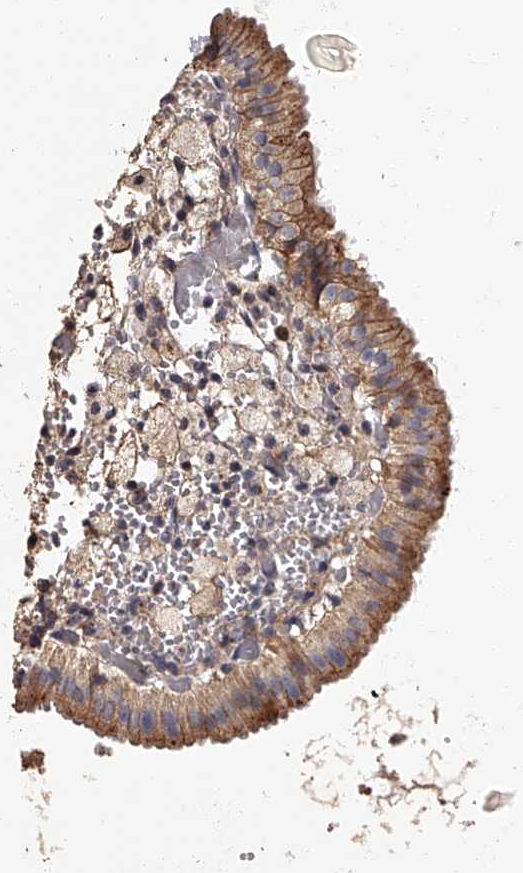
{"staining": {"intensity": "moderate", "quantity": ">75%", "location": "cytoplasmic/membranous"}, "tissue": "gallbladder", "cell_type": "Glandular cells", "image_type": "normal", "snomed": [{"axis": "morphology", "description": "Normal tissue, NOS"}, {"axis": "topography", "description": "Gallbladder"}], "caption": "DAB immunohistochemical staining of unremarkable gallbladder reveals moderate cytoplasmic/membranous protein staining in about >75% of glandular cells. The protein is stained brown, and the nuclei are stained in blue (DAB (3,3'-diaminobenzidine) IHC with brightfield microscopy, high magnification).", "gene": "RSC1A1", "patient": {"sex": "male", "age": 54}}